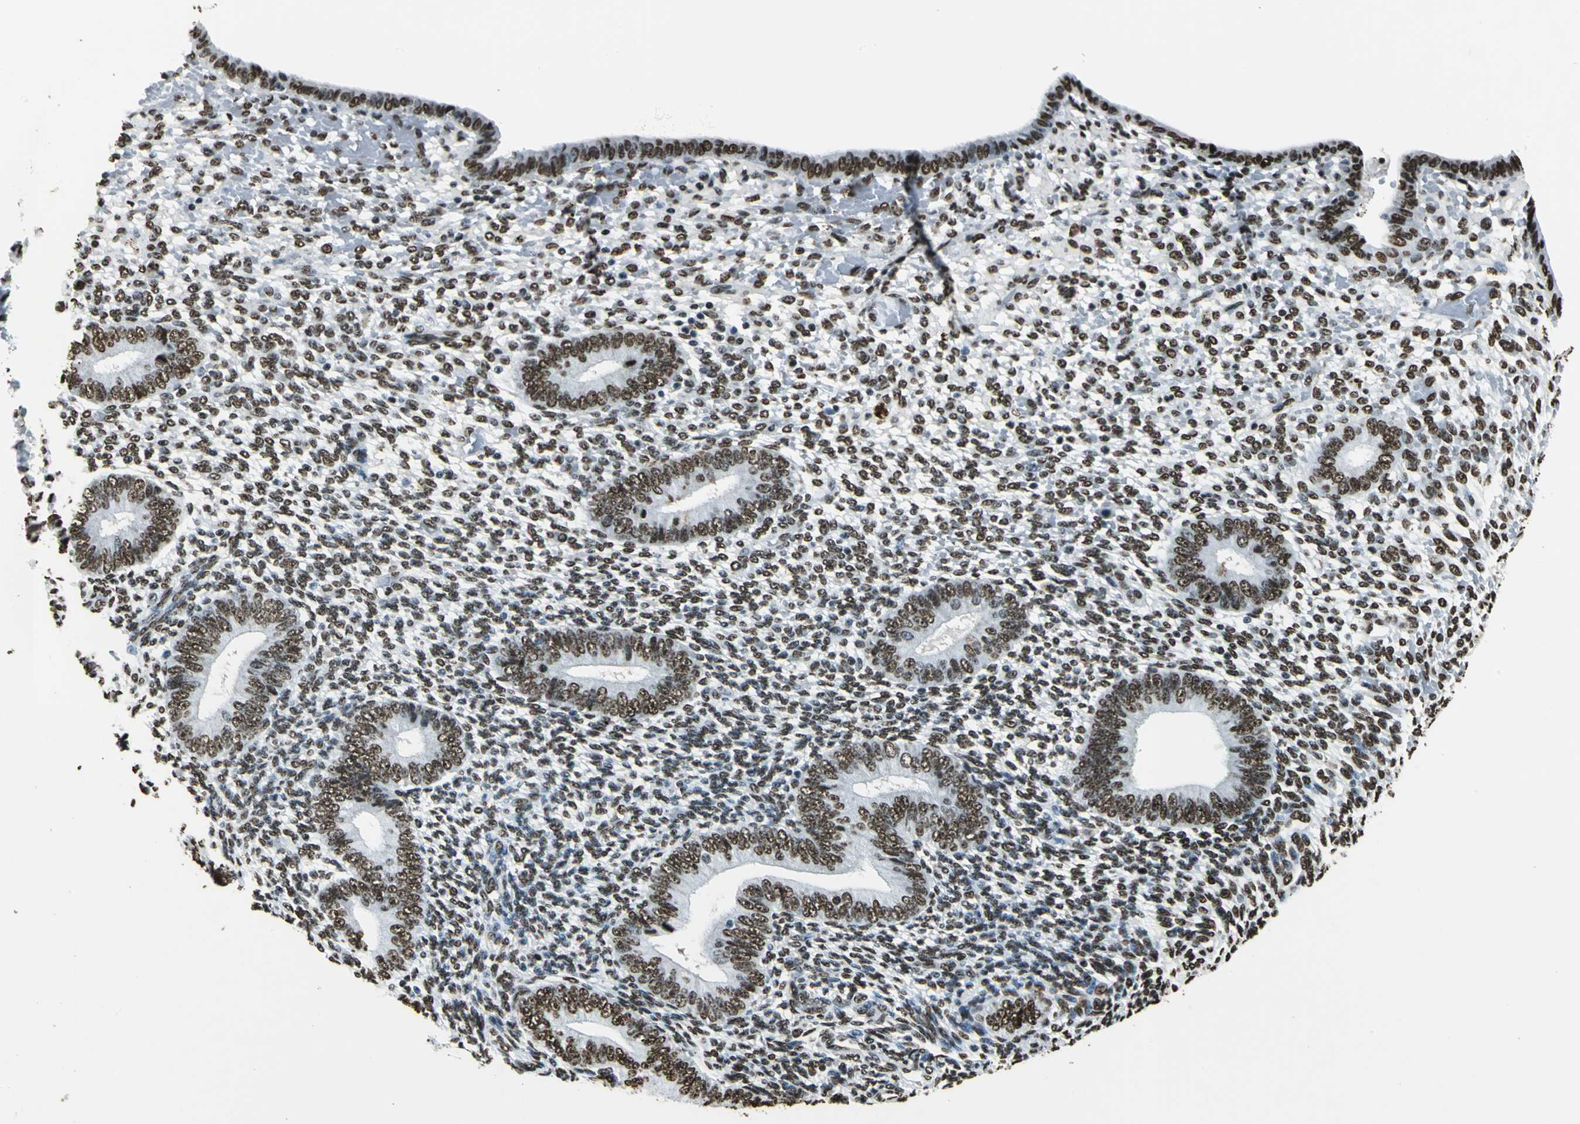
{"staining": {"intensity": "moderate", "quantity": ">75%", "location": "nuclear"}, "tissue": "endometrium", "cell_type": "Cells in endometrial stroma", "image_type": "normal", "snomed": [{"axis": "morphology", "description": "Normal tissue, NOS"}, {"axis": "topography", "description": "Endometrium"}], "caption": "Cells in endometrial stroma show moderate nuclear expression in about >75% of cells in normal endometrium.", "gene": "APEX1", "patient": {"sex": "female", "age": 42}}